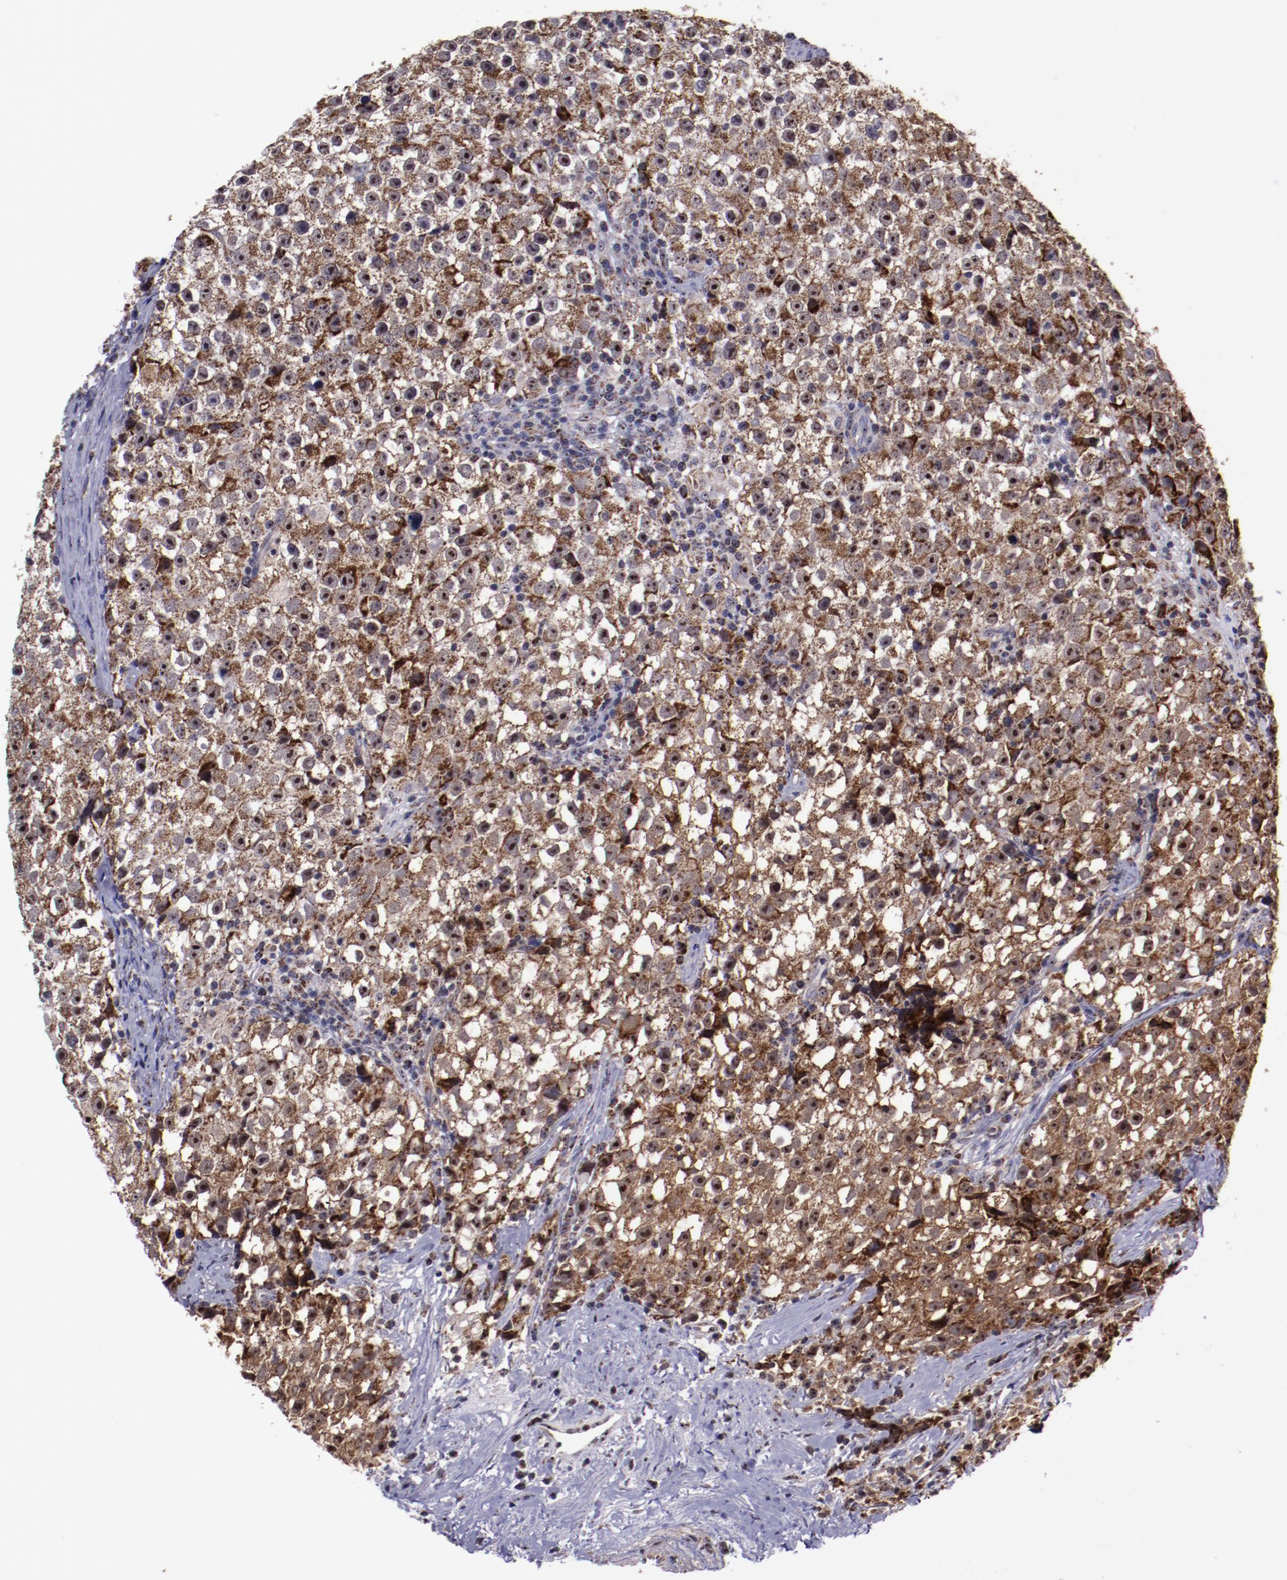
{"staining": {"intensity": "moderate", "quantity": ">75%", "location": "cytoplasmic/membranous,nuclear"}, "tissue": "testis cancer", "cell_type": "Tumor cells", "image_type": "cancer", "snomed": [{"axis": "morphology", "description": "Seminoma, NOS"}, {"axis": "topography", "description": "Testis"}], "caption": "Brown immunohistochemical staining in testis cancer exhibits moderate cytoplasmic/membranous and nuclear staining in approximately >75% of tumor cells. (DAB (3,3'-diaminobenzidine) = brown stain, brightfield microscopy at high magnification).", "gene": "LONP1", "patient": {"sex": "male", "age": 35}}